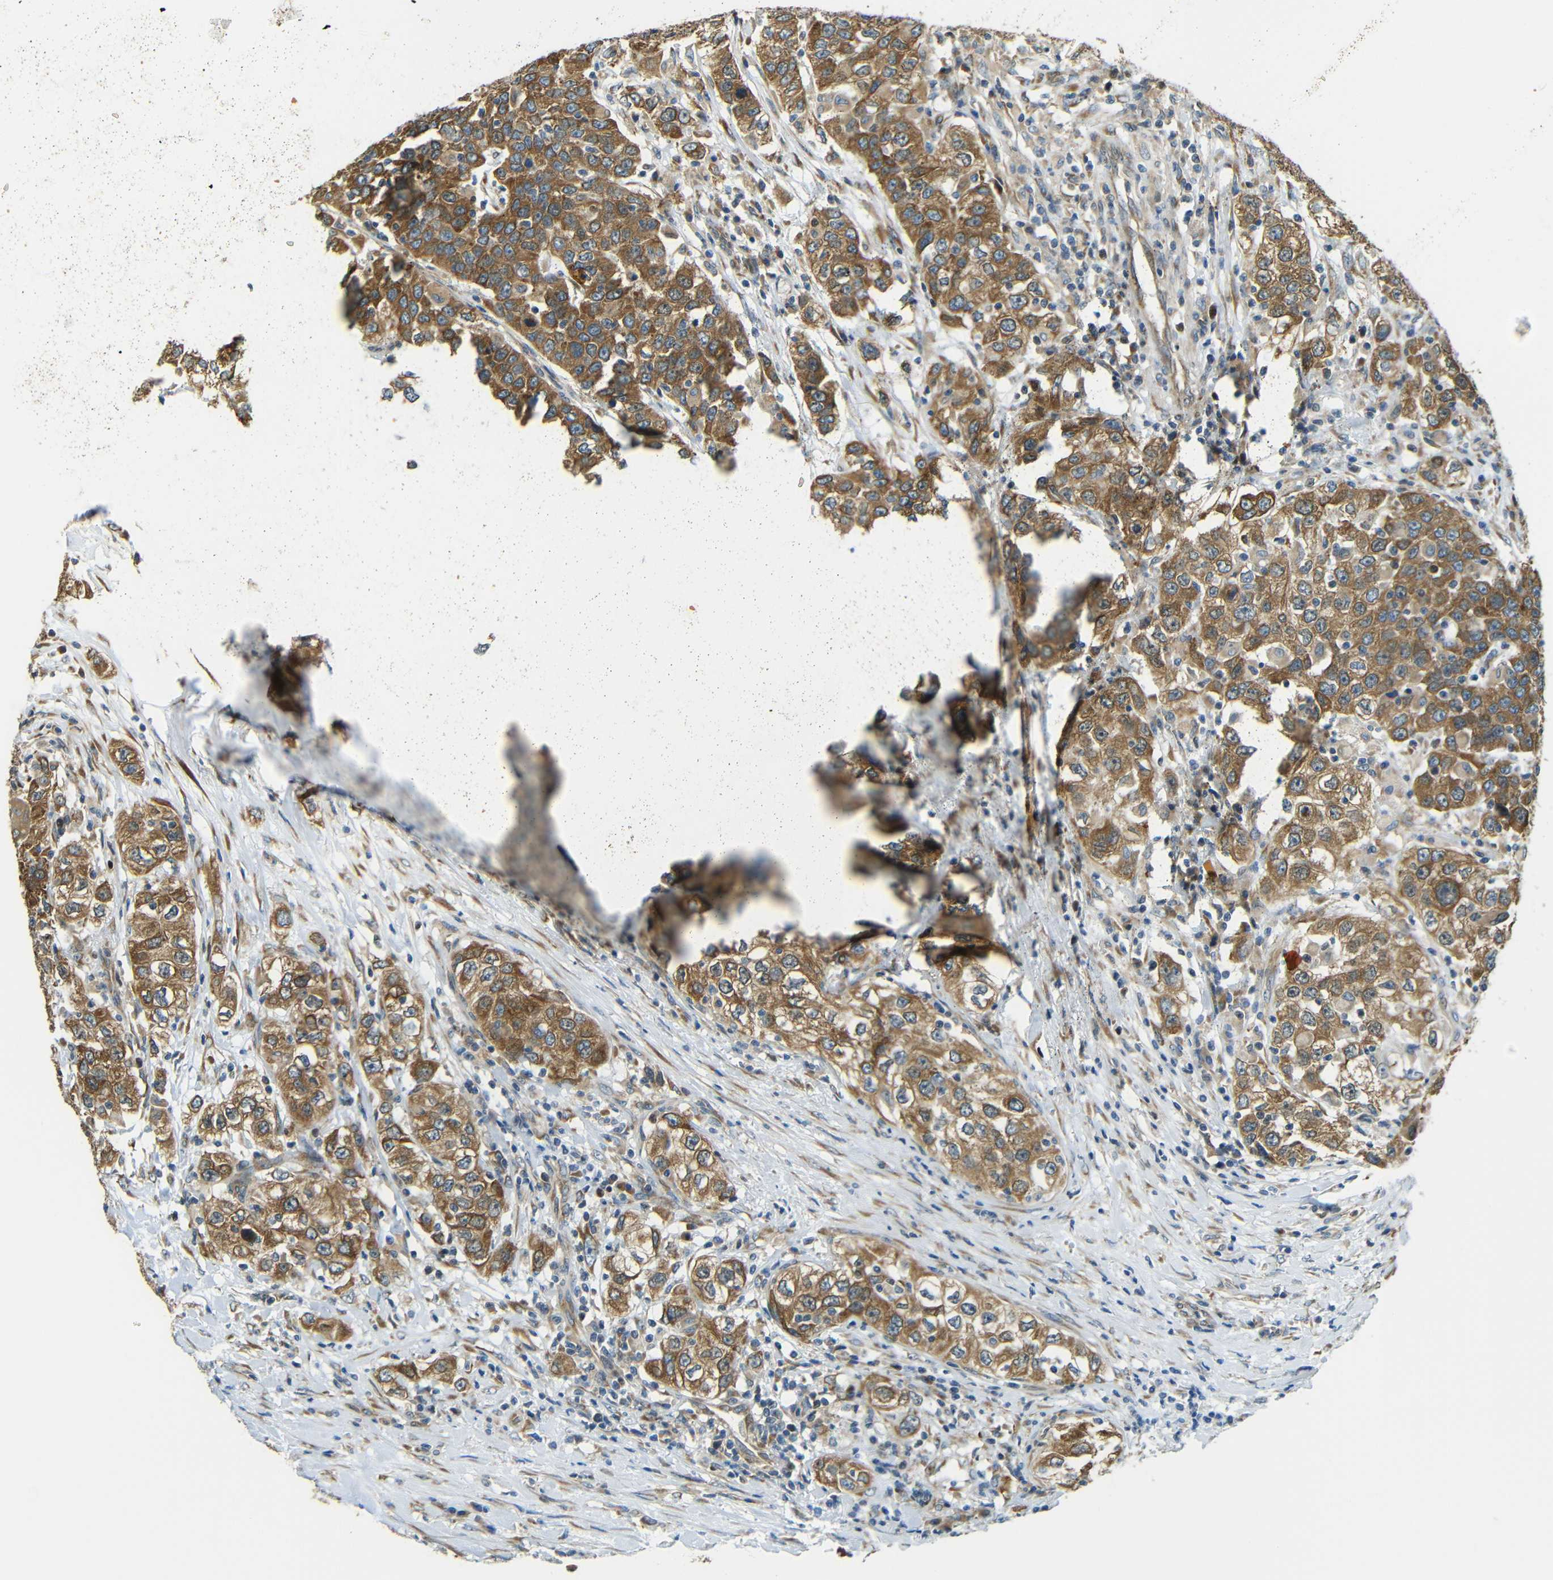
{"staining": {"intensity": "moderate", "quantity": ">75%", "location": "cytoplasmic/membranous"}, "tissue": "urothelial cancer", "cell_type": "Tumor cells", "image_type": "cancer", "snomed": [{"axis": "morphology", "description": "Urothelial carcinoma, High grade"}, {"axis": "topography", "description": "Urinary bladder"}], "caption": "A brown stain shows moderate cytoplasmic/membranous staining of a protein in human urothelial cancer tumor cells.", "gene": "VAPB", "patient": {"sex": "female", "age": 80}}